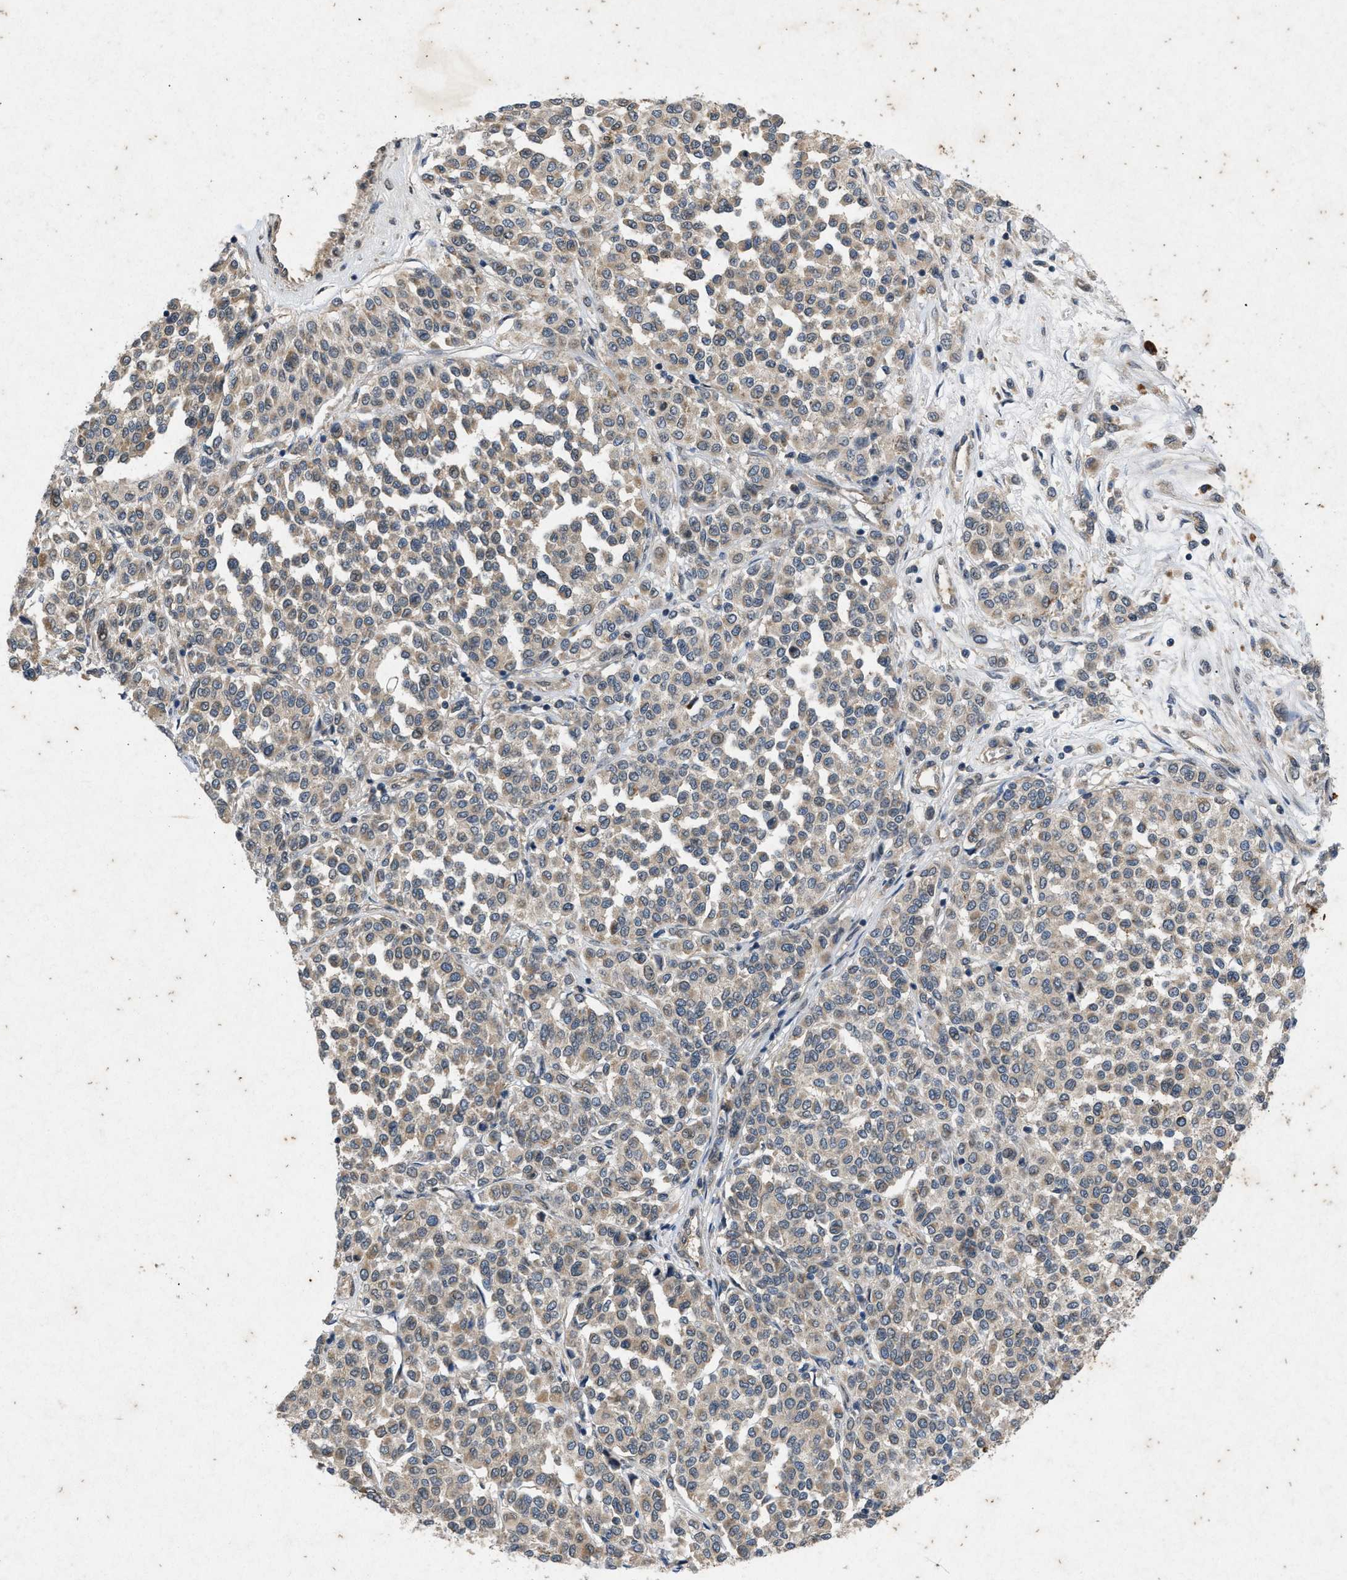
{"staining": {"intensity": "weak", "quantity": ">75%", "location": "cytoplasmic/membranous"}, "tissue": "melanoma", "cell_type": "Tumor cells", "image_type": "cancer", "snomed": [{"axis": "morphology", "description": "Malignant melanoma, Metastatic site"}, {"axis": "topography", "description": "Pancreas"}], "caption": "IHC (DAB (3,3'-diaminobenzidine)) staining of human melanoma displays weak cytoplasmic/membranous protein positivity in approximately >75% of tumor cells.", "gene": "PRKG2", "patient": {"sex": "female", "age": 30}}